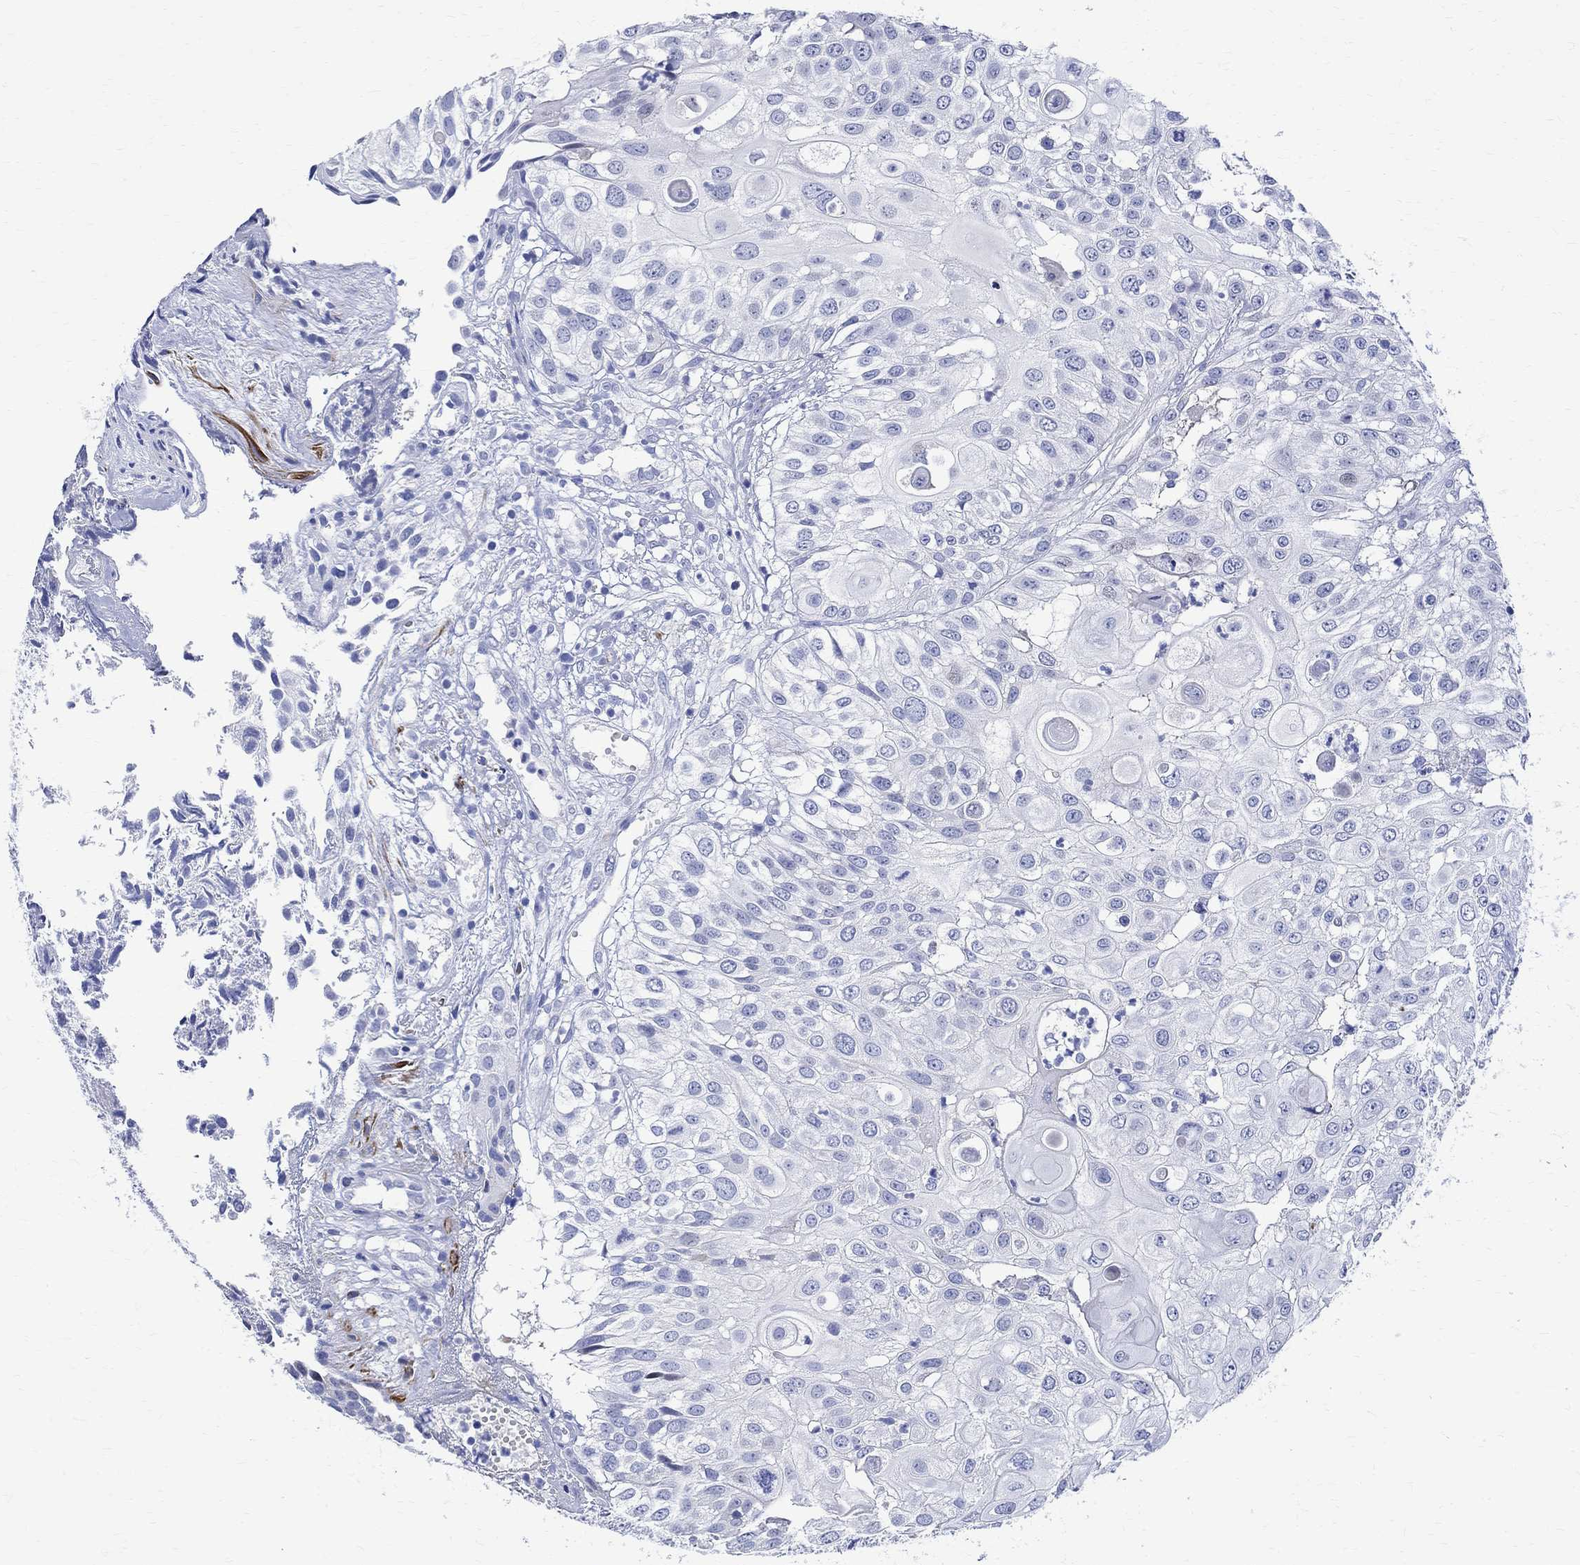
{"staining": {"intensity": "negative", "quantity": "none", "location": "none"}, "tissue": "urothelial cancer", "cell_type": "Tumor cells", "image_type": "cancer", "snomed": [{"axis": "morphology", "description": "Urothelial carcinoma, High grade"}, {"axis": "topography", "description": "Urinary bladder"}], "caption": "Tumor cells show no significant protein staining in urothelial cancer.", "gene": "PARVB", "patient": {"sex": "female", "age": 79}}